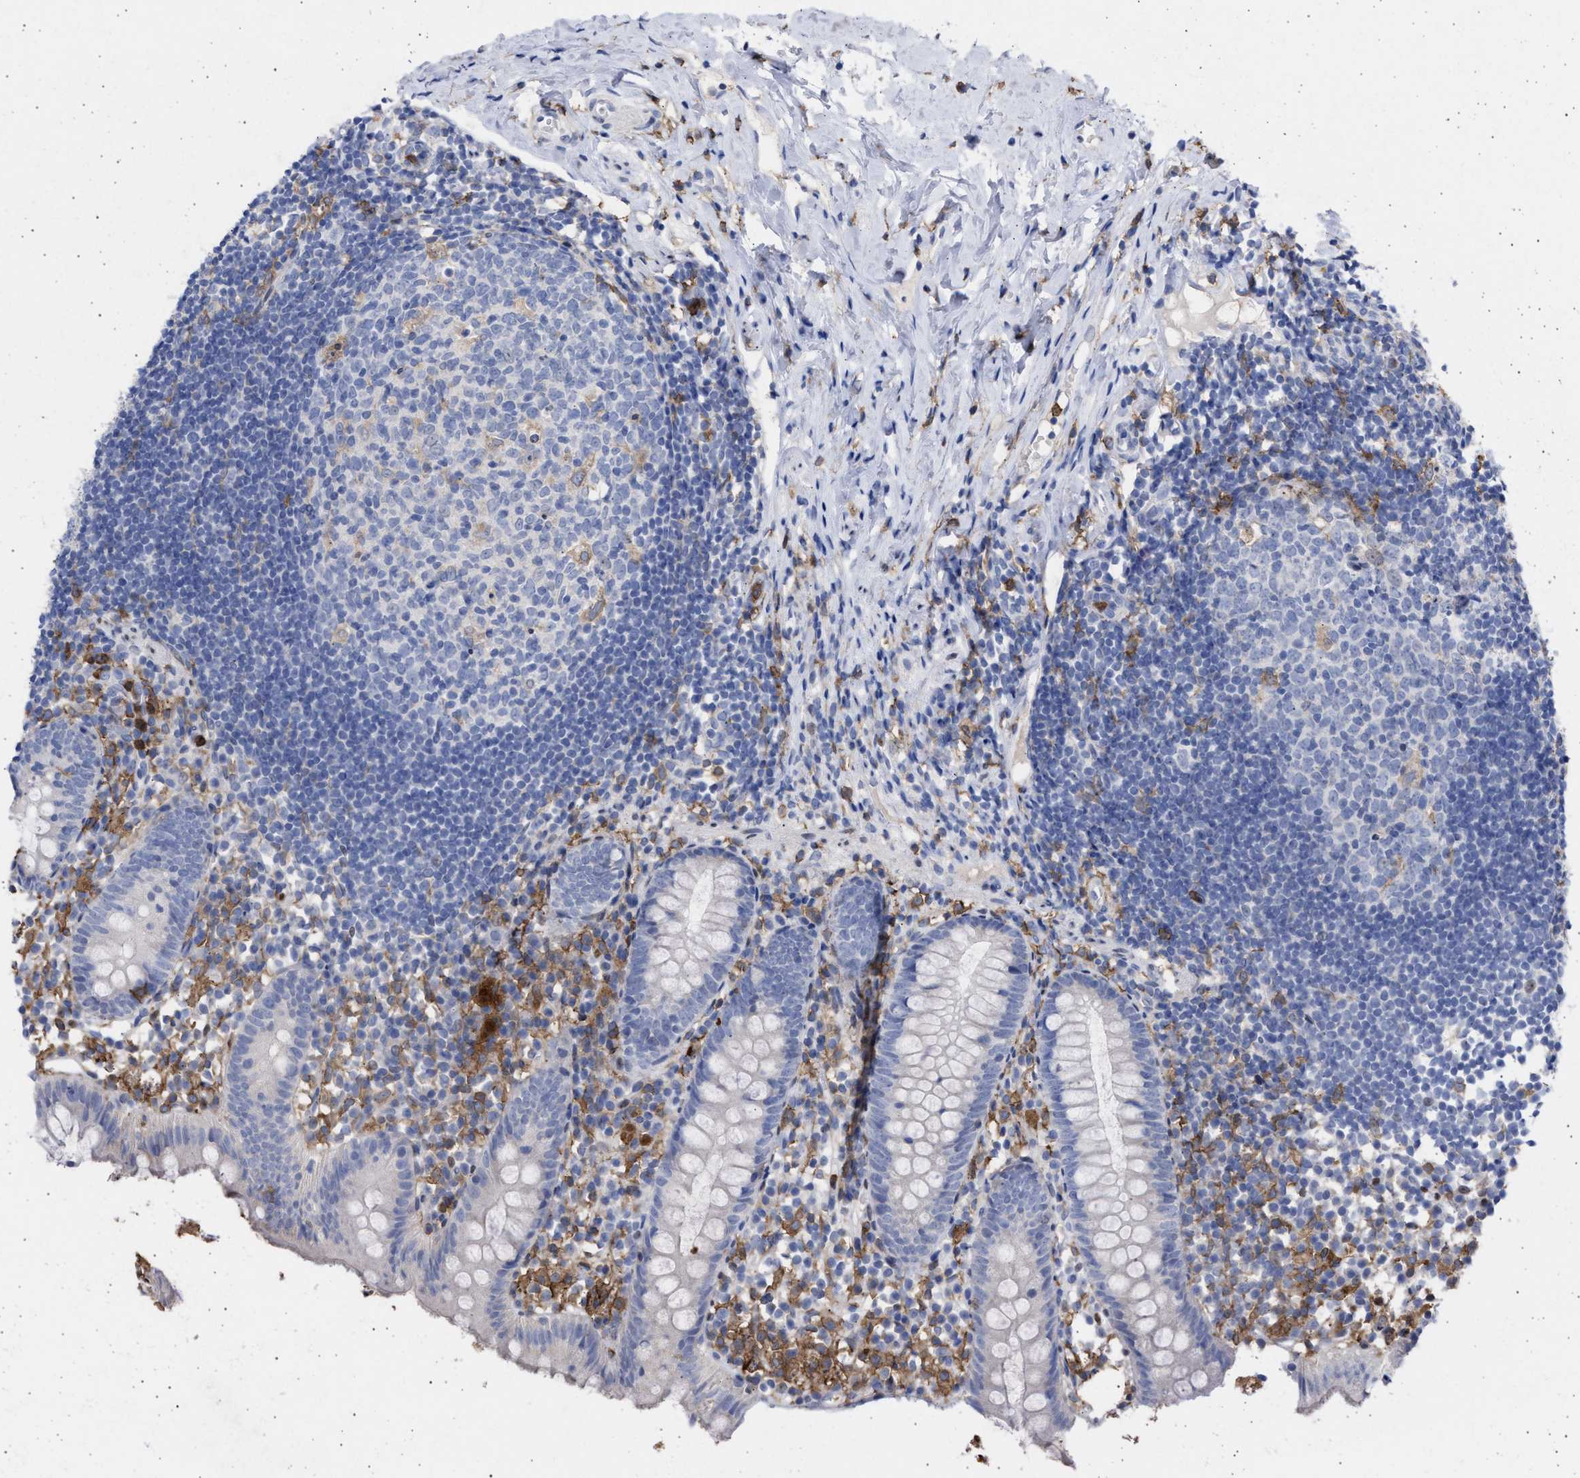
{"staining": {"intensity": "negative", "quantity": "none", "location": "none"}, "tissue": "appendix", "cell_type": "Glandular cells", "image_type": "normal", "snomed": [{"axis": "morphology", "description": "Normal tissue, NOS"}, {"axis": "topography", "description": "Appendix"}], "caption": "Image shows no significant protein positivity in glandular cells of unremarkable appendix.", "gene": "FCER1A", "patient": {"sex": "female", "age": 20}}